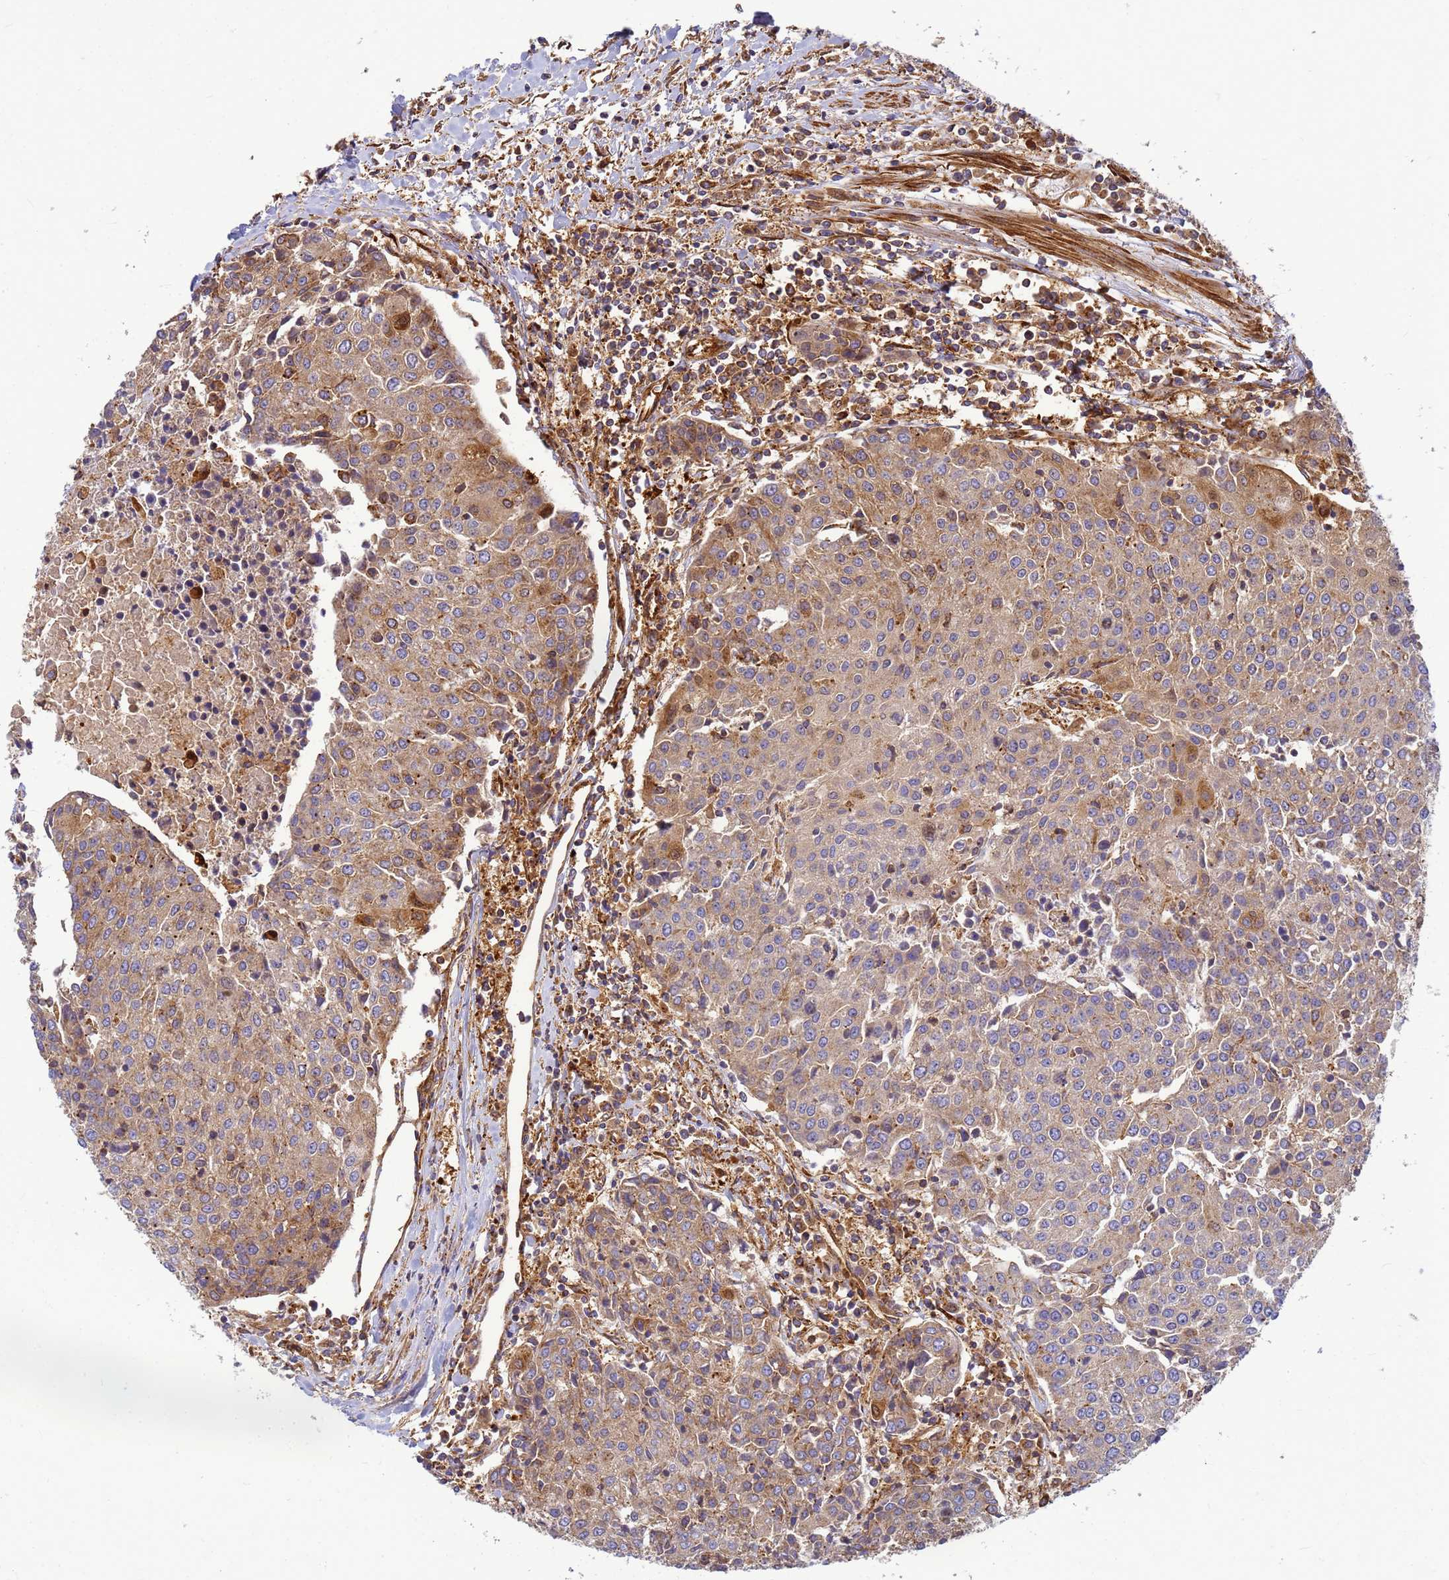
{"staining": {"intensity": "weak", "quantity": ">75%", "location": "cytoplasmic/membranous"}, "tissue": "urothelial cancer", "cell_type": "Tumor cells", "image_type": "cancer", "snomed": [{"axis": "morphology", "description": "Urothelial carcinoma, High grade"}, {"axis": "topography", "description": "Urinary bladder"}], "caption": "Human urothelial cancer stained for a protein (brown) demonstrates weak cytoplasmic/membranous positive staining in about >75% of tumor cells.", "gene": "C2CD5", "patient": {"sex": "female", "age": 85}}